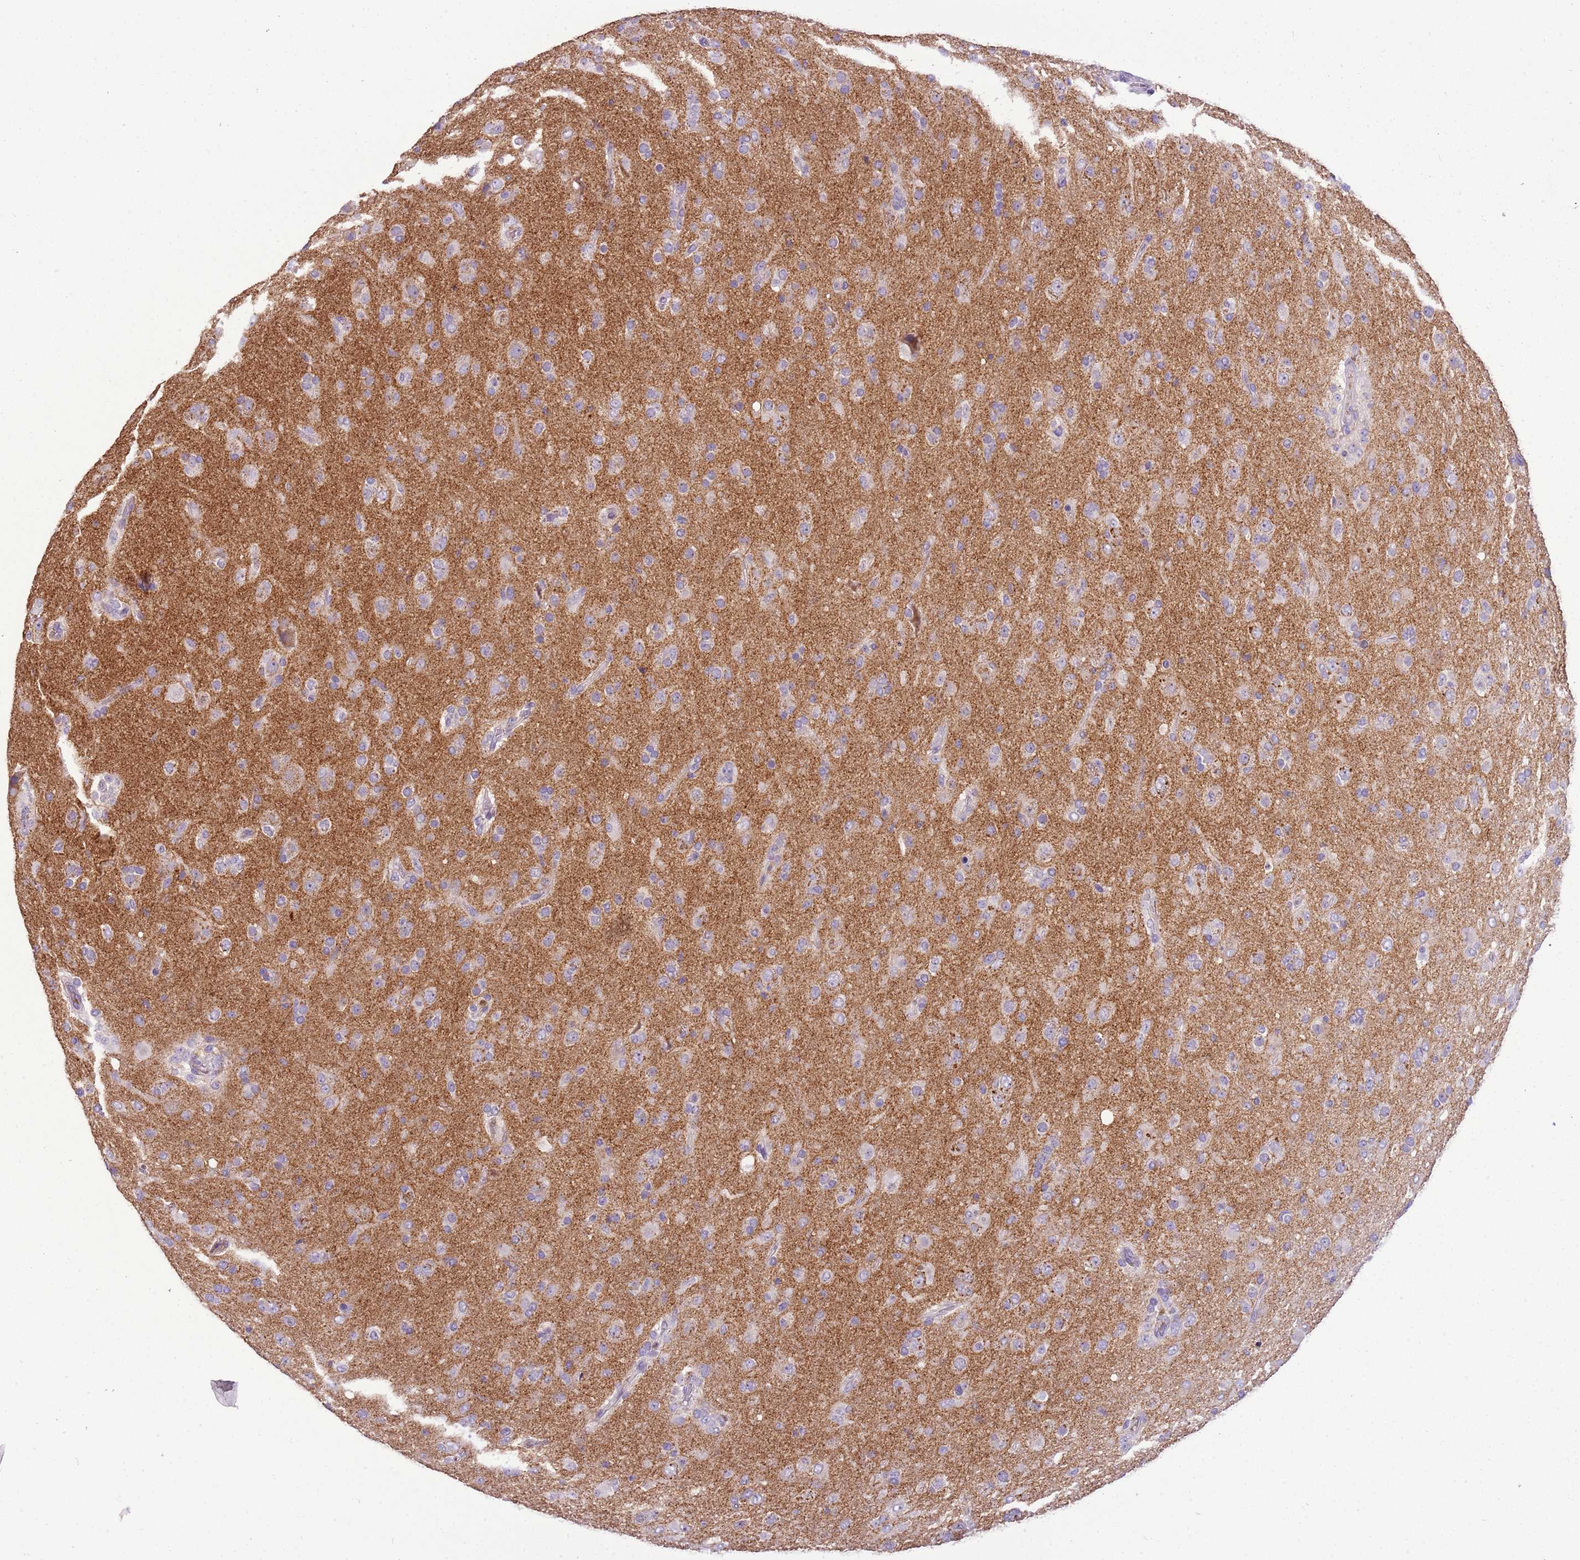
{"staining": {"intensity": "negative", "quantity": "none", "location": "none"}, "tissue": "glioma", "cell_type": "Tumor cells", "image_type": "cancer", "snomed": [{"axis": "morphology", "description": "Glioma, malignant, Low grade"}, {"axis": "topography", "description": "Brain"}], "caption": "Immunohistochemistry (IHC) of malignant glioma (low-grade) reveals no positivity in tumor cells.", "gene": "SCAMP5", "patient": {"sex": "male", "age": 65}}